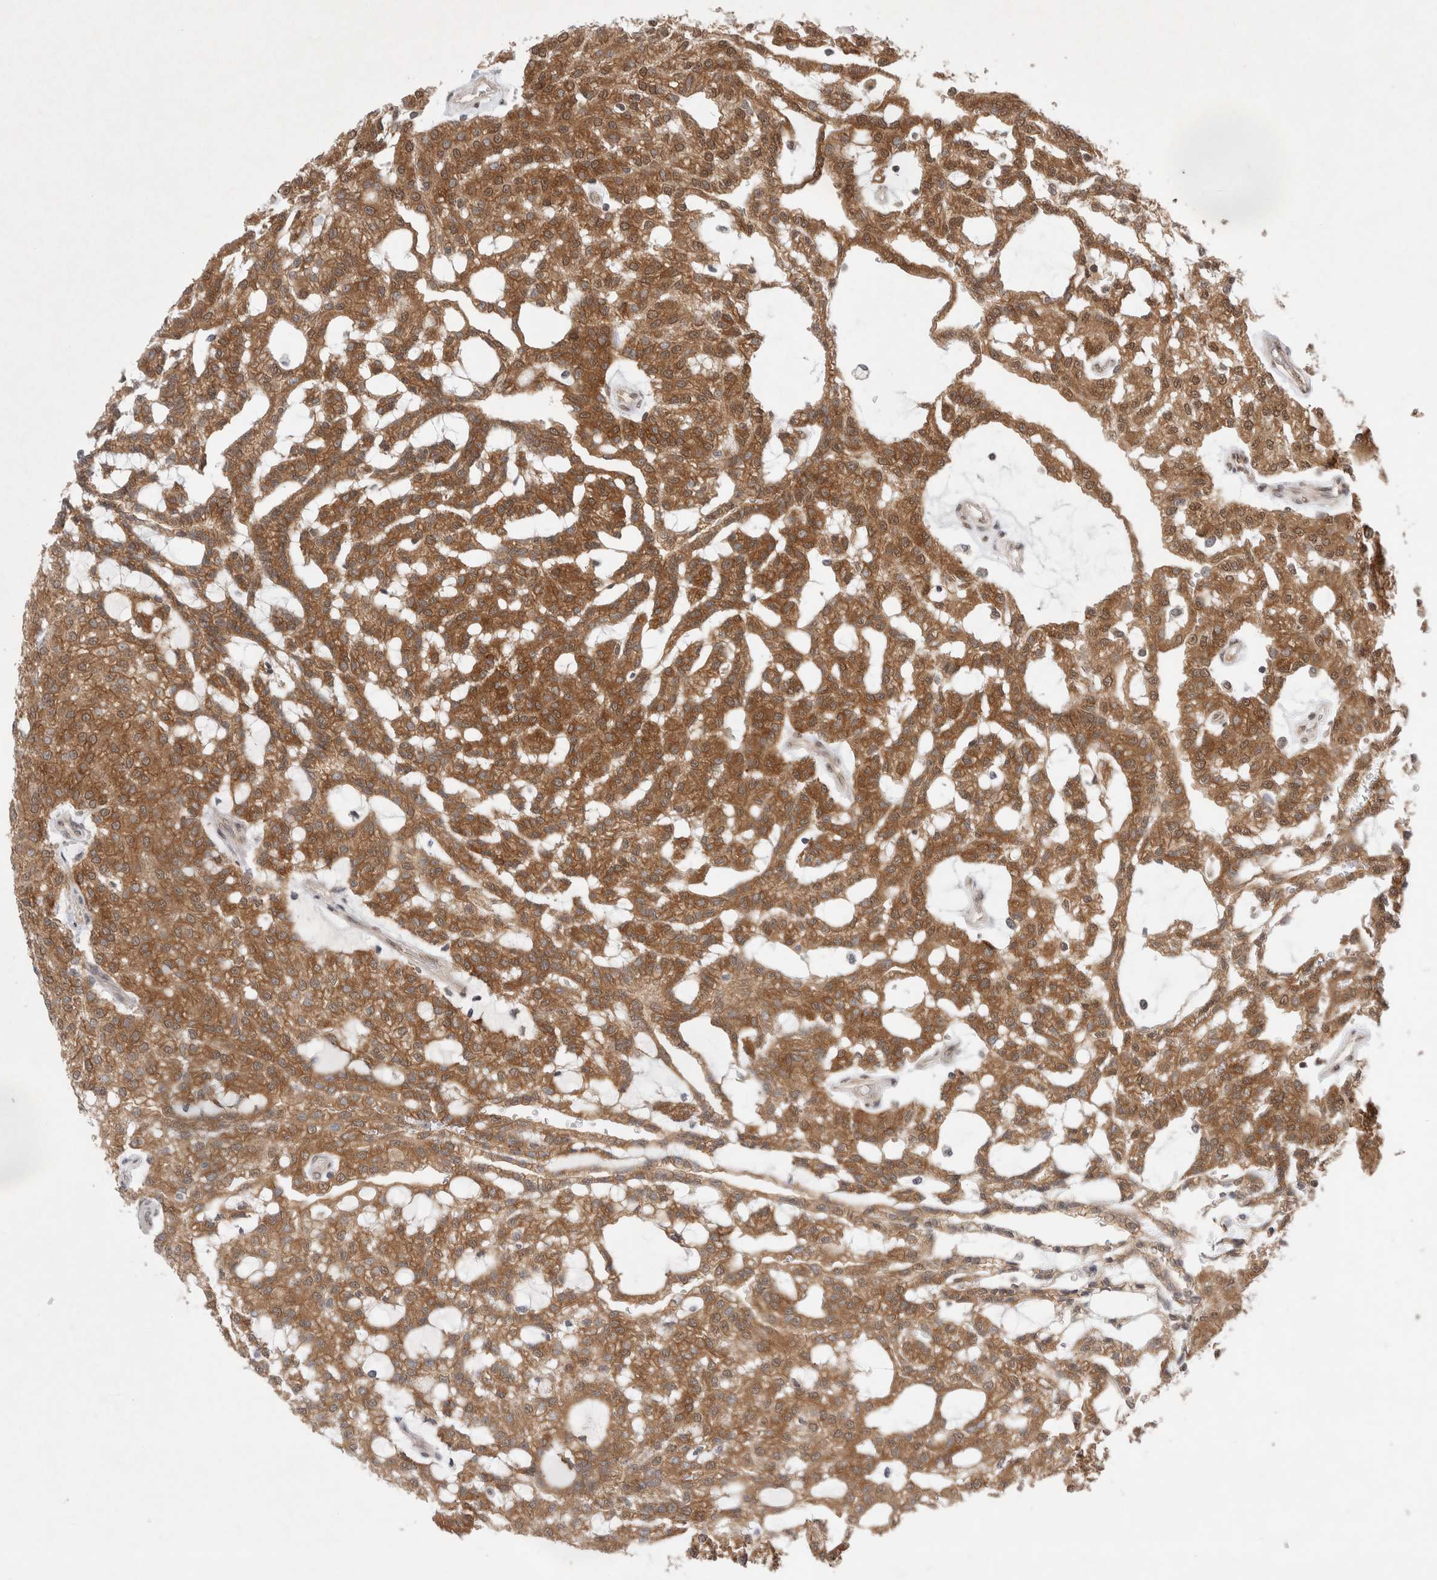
{"staining": {"intensity": "strong", "quantity": ">75%", "location": "cytoplasmic/membranous"}, "tissue": "renal cancer", "cell_type": "Tumor cells", "image_type": "cancer", "snomed": [{"axis": "morphology", "description": "Adenocarcinoma, NOS"}, {"axis": "topography", "description": "Kidney"}], "caption": "Immunohistochemical staining of human adenocarcinoma (renal) displays strong cytoplasmic/membranous protein staining in about >75% of tumor cells. The staining was performed using DAB (3,3'-diaminobenzidine) to visualize the protein expression in brown, while the nuclei were stained in blue with hematoxylin (Magnification: 20x).", "gene": "WIPF2", "patient": {"sex": "male", "age": 63}}